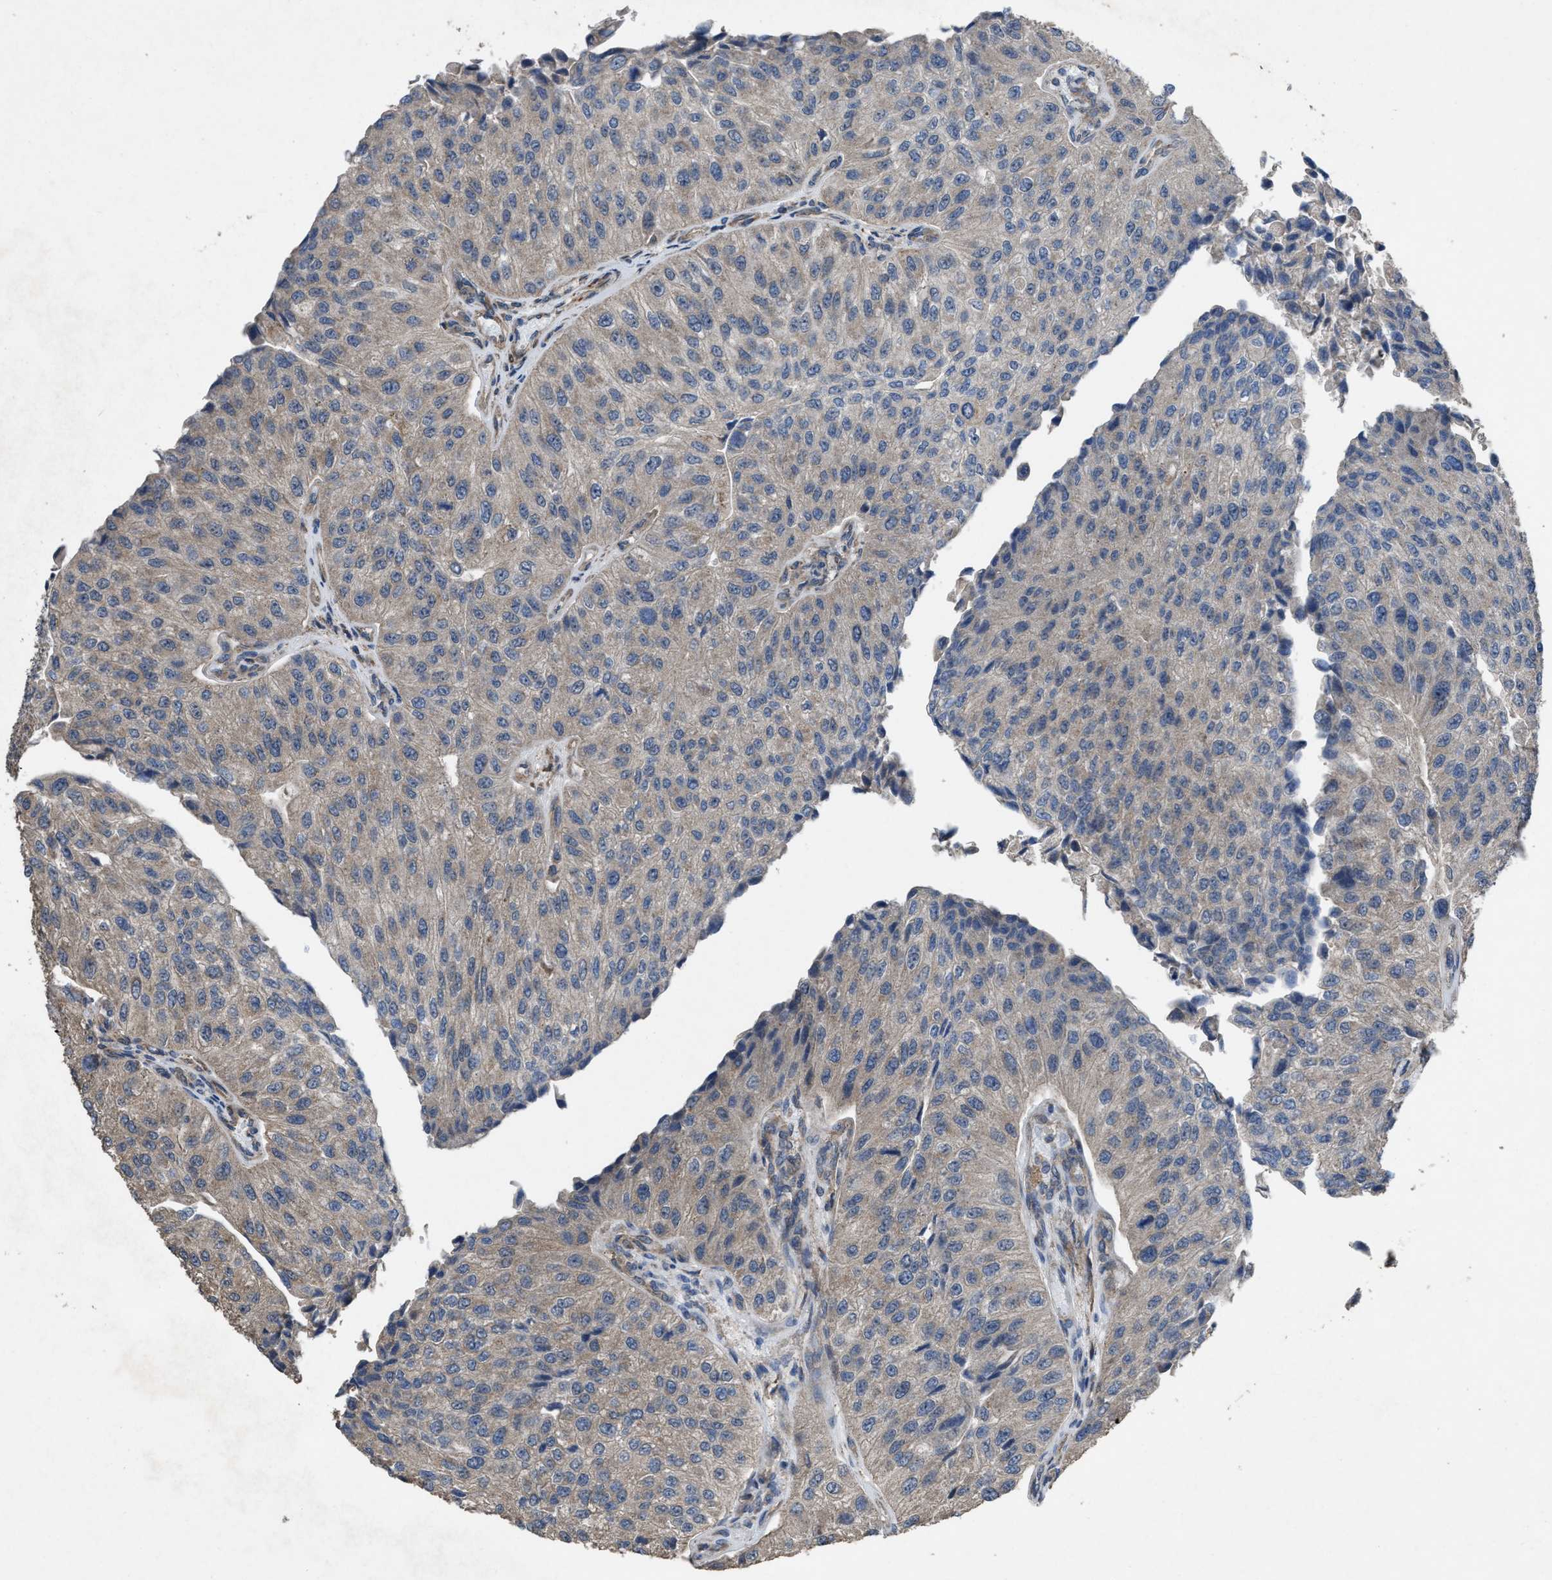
{"staining": {"intensity": "weak", "quantity": "<25%", "location": "cytoplasmic/membranous"}, "tissue": "urothelial cancer", "cell_type": "Tumor cells", "image_type": "cancer", "snomed": [{"axis": "morphology", "description": "Urothelial carcinoma, High grade"}, {"axis": "topography", "description": "Kidney"}, {"axis": "topography", "description": "Urinary bladder"}], "caption": "This is an immunohistochemistry histopathology image of urothelial cancer. There is no expression in tumor cells.", "gene": "ARL6", "patient": {"sex": "male", "age": 77}}